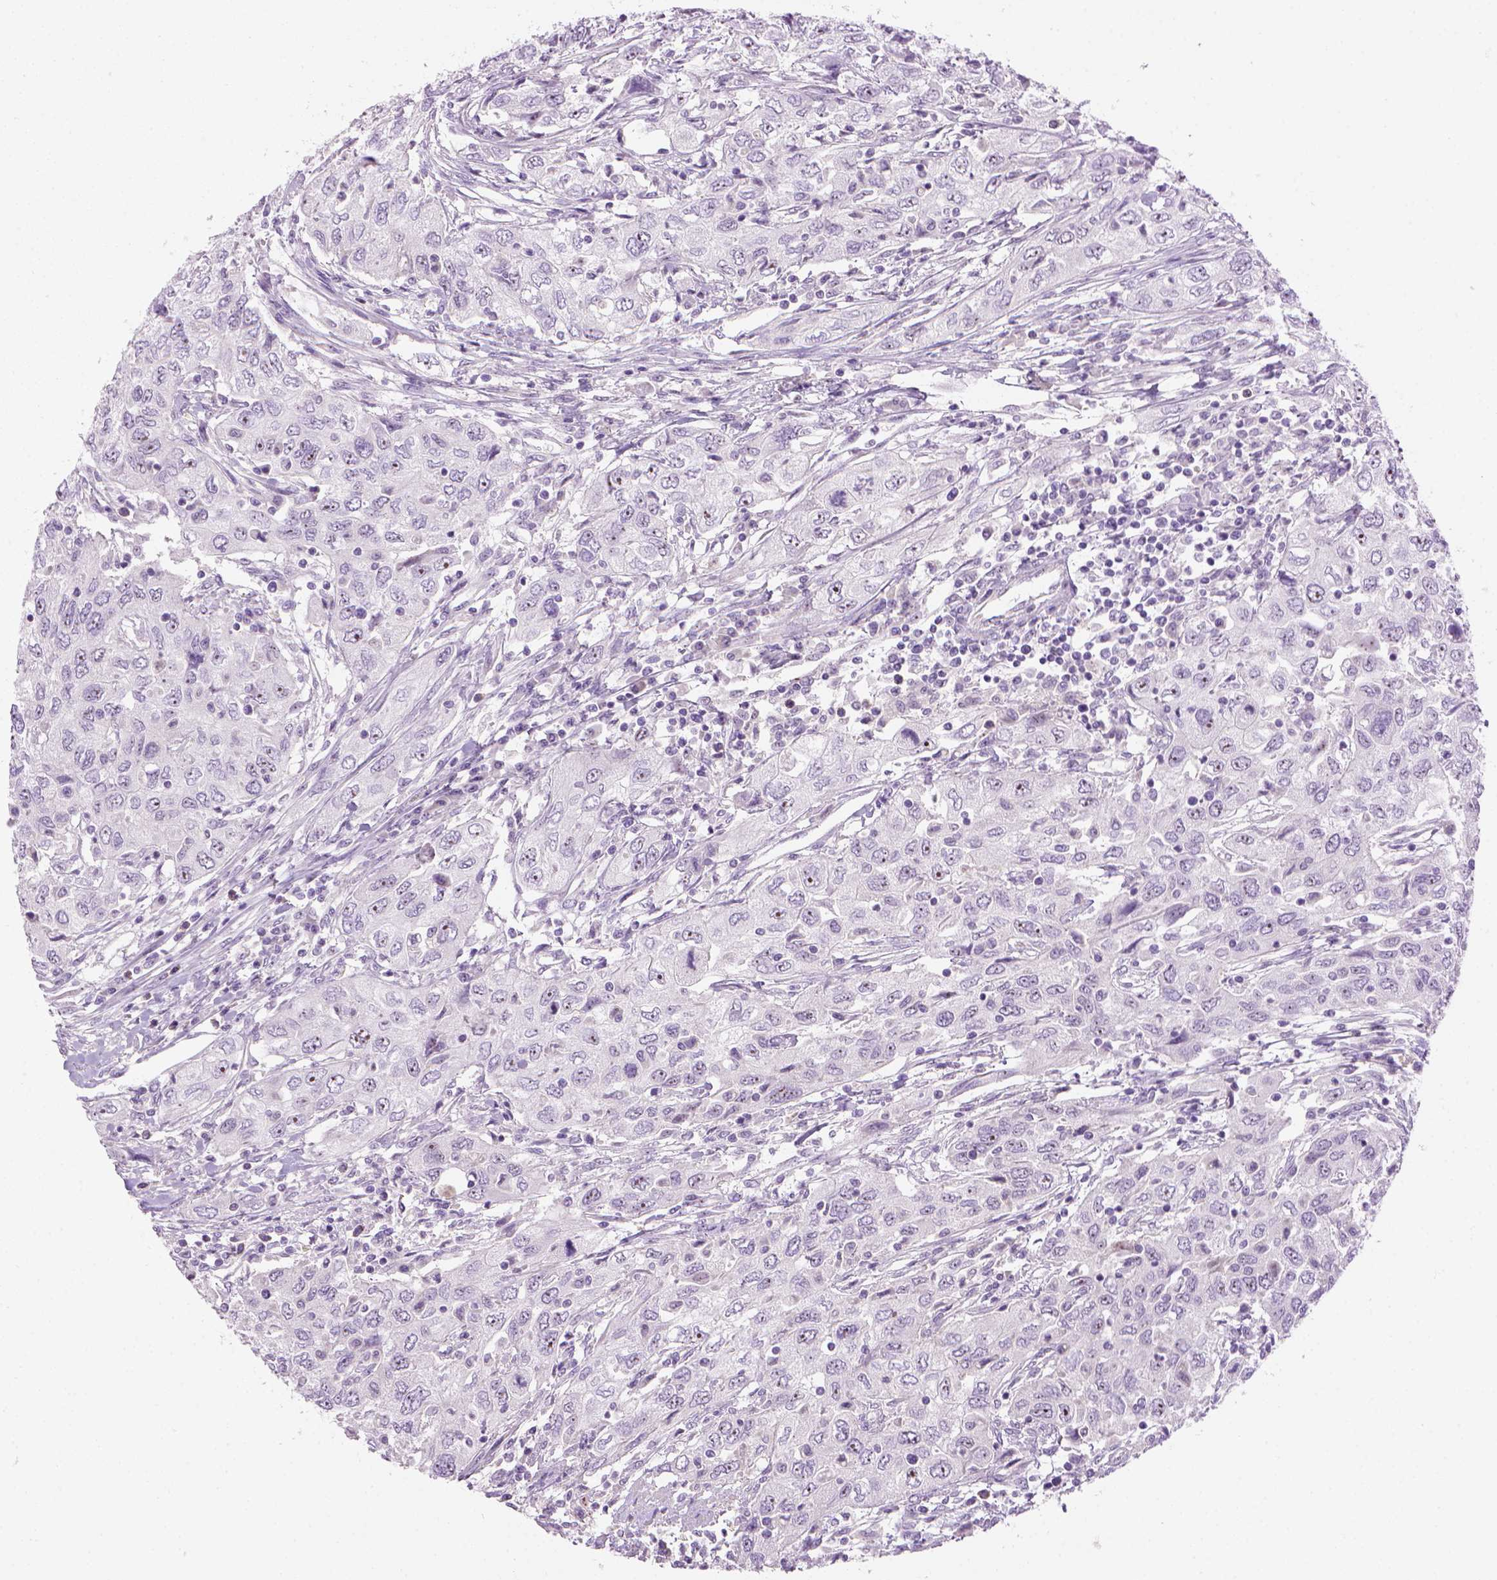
{"staining": {"intensity": "moderate", "quantity": "<25%", "location": "nuclear"}, "tissue": "urothelial cancer", "cell_type": "Tumor cells", "image_type": "cancer", "snomed": [{"axis": "morphology", "description": "Urothelial carcinoma, High grade"}, {"axis": "topography", "description": "Urinary bladder"}], "caption": "The photomicrograph displays a brown stain indicating the presence of a protein in the nuclear of tumor cells in urothelial cancer.", "gene": "UTP4", "patient": {"sex": "male", "age": 76}}